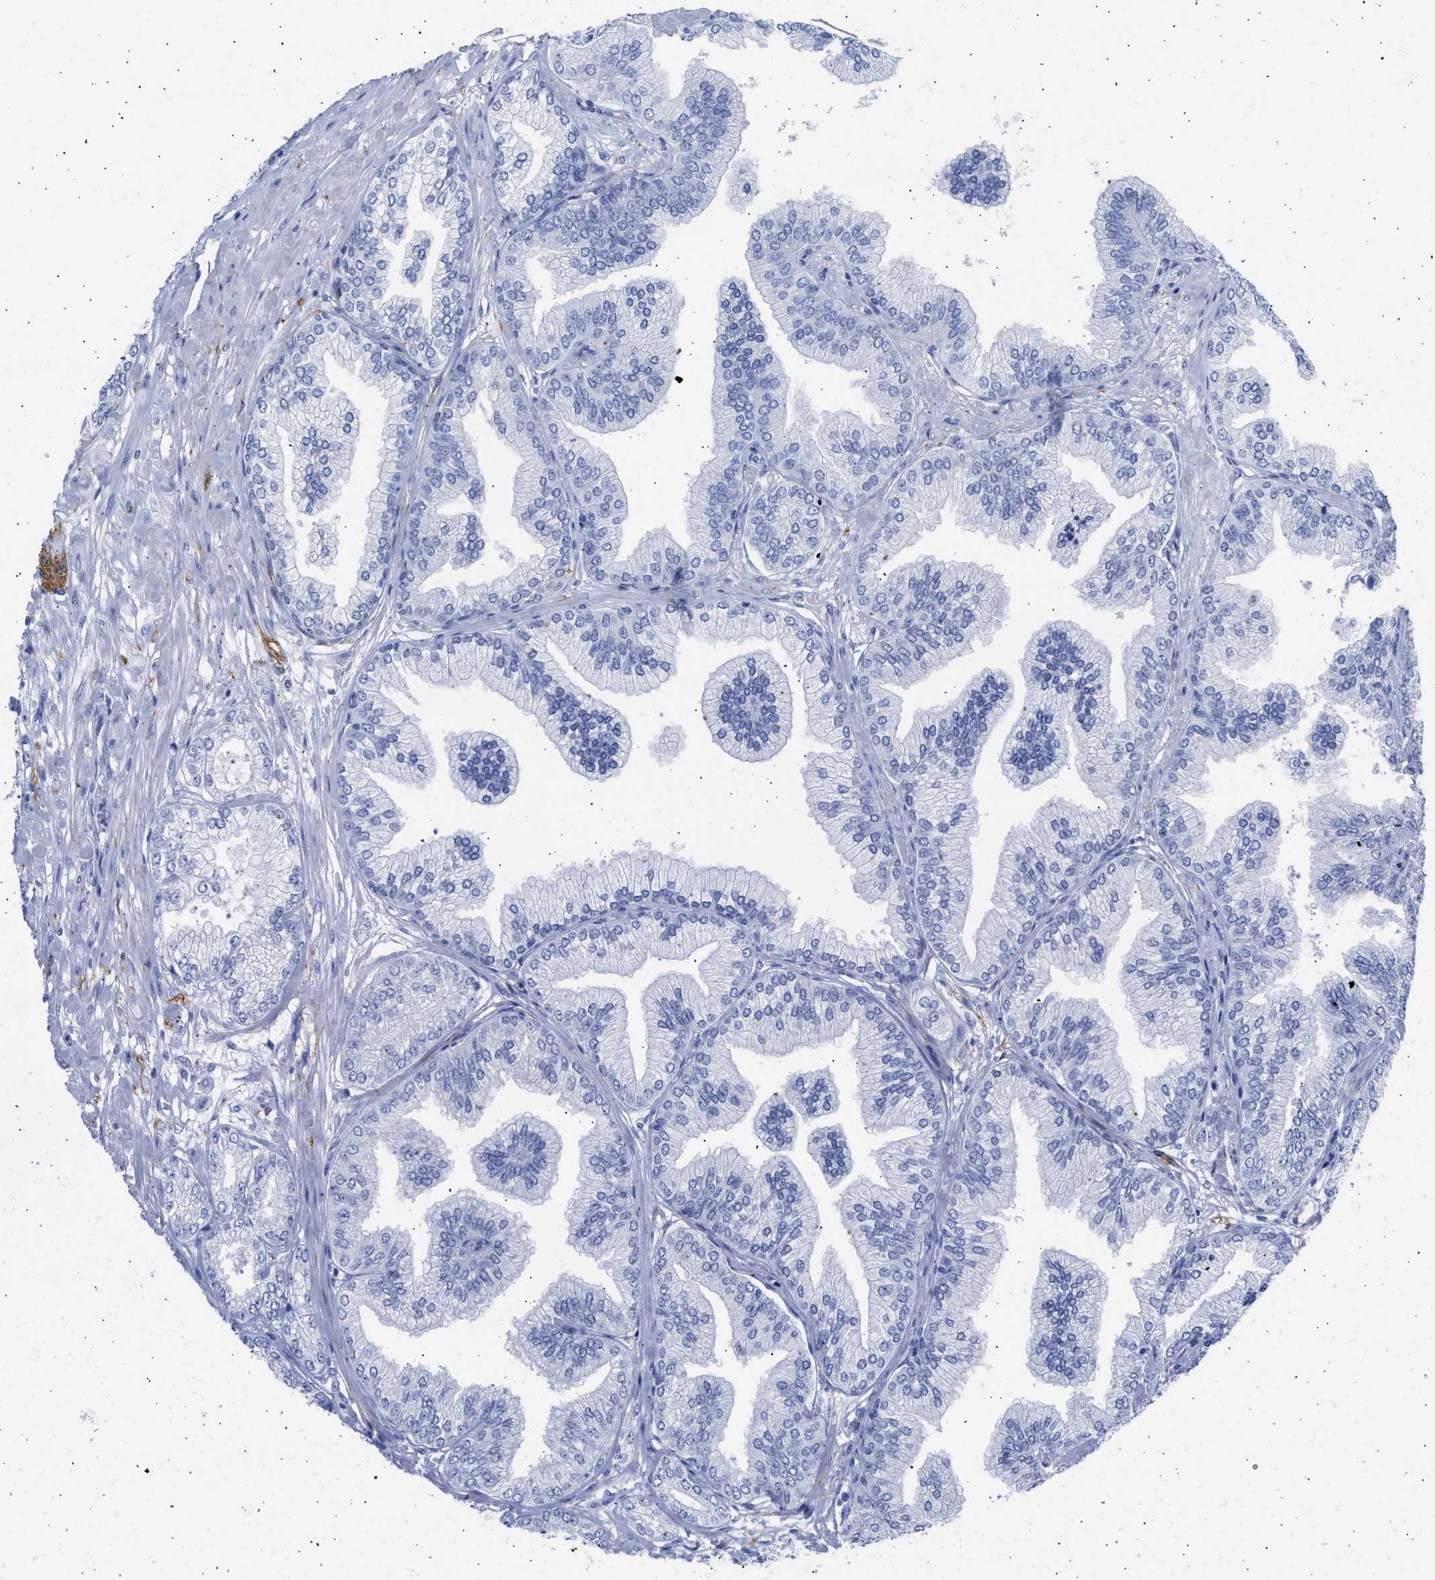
{"staining": {"intensity": "negative", "quantity": "none", "location": "none"}, "tissue": "prostate cancer", "cell_type": "Tumor cells", "image_type": "cancer", "snomed": [{"axis": "morphology", "description": "Adenocarcinoma, Low grade"}, {"axis": "topography", "description": "Prostate"}], "caption": "DAB (3,3'-diaminobenzidine) immunohistochemical staining of prostate cancer displays no significant positivity in tumor cells.", "gene": "NCAM1", "patient": {"sex": "male", "age": 52}}